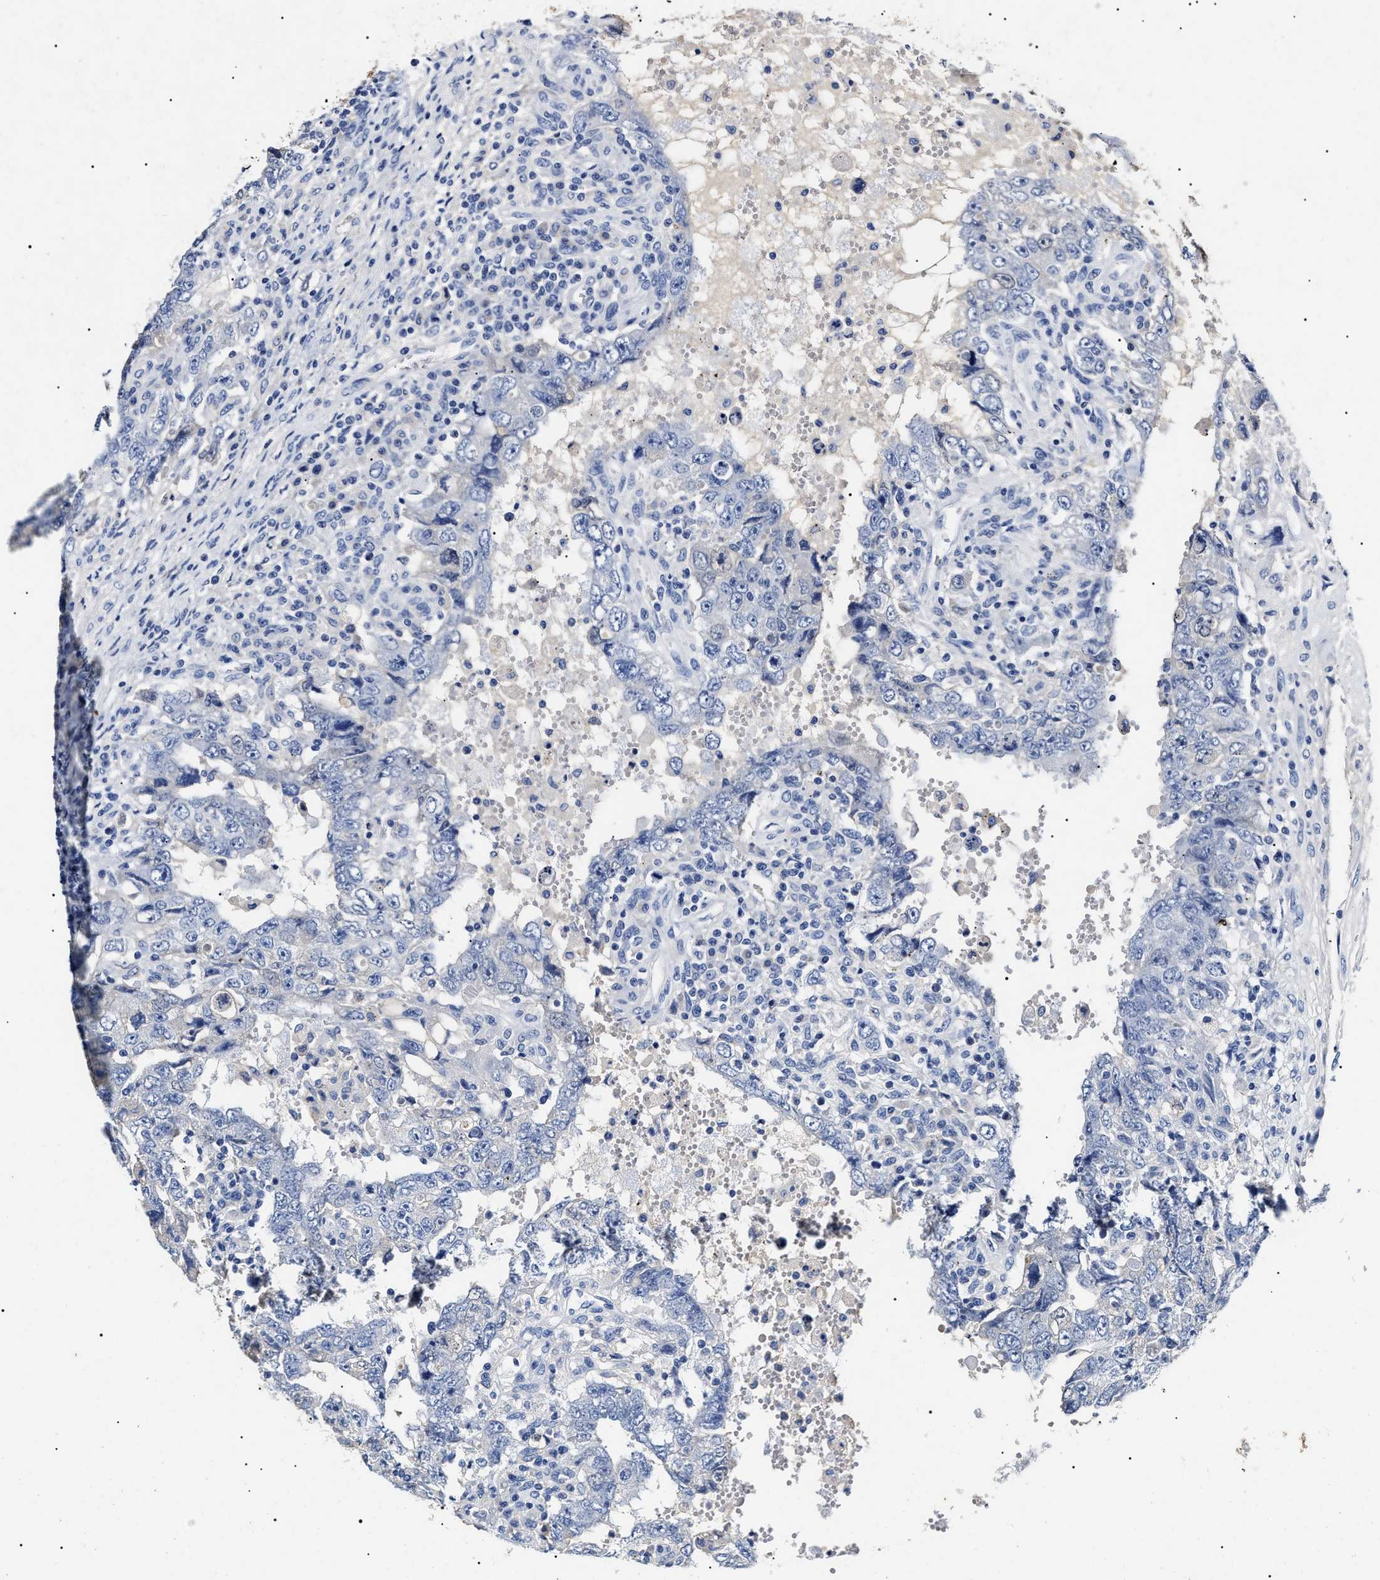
{"staining": {"intensity": "negative", "quantity": "none", "location": "none"}, "tissue": "testis cancer", "cell_type": "Tumor cells", "image_type": "cancer", "snomed": [{"axis": "morphology", "description": "Carcinoma, Embryonal, NOS"}, {"axis": "topography", "description": "Testis"}], "caption": "Histopathology image shows no significant protein expression in tumor cells of testis cancer. (Brightfield microscopy of DAB immunohistochemistry (IHC) at high magnification).", "gene": "LRRC8E", "patient": {"sex": "male", "age": 26}}